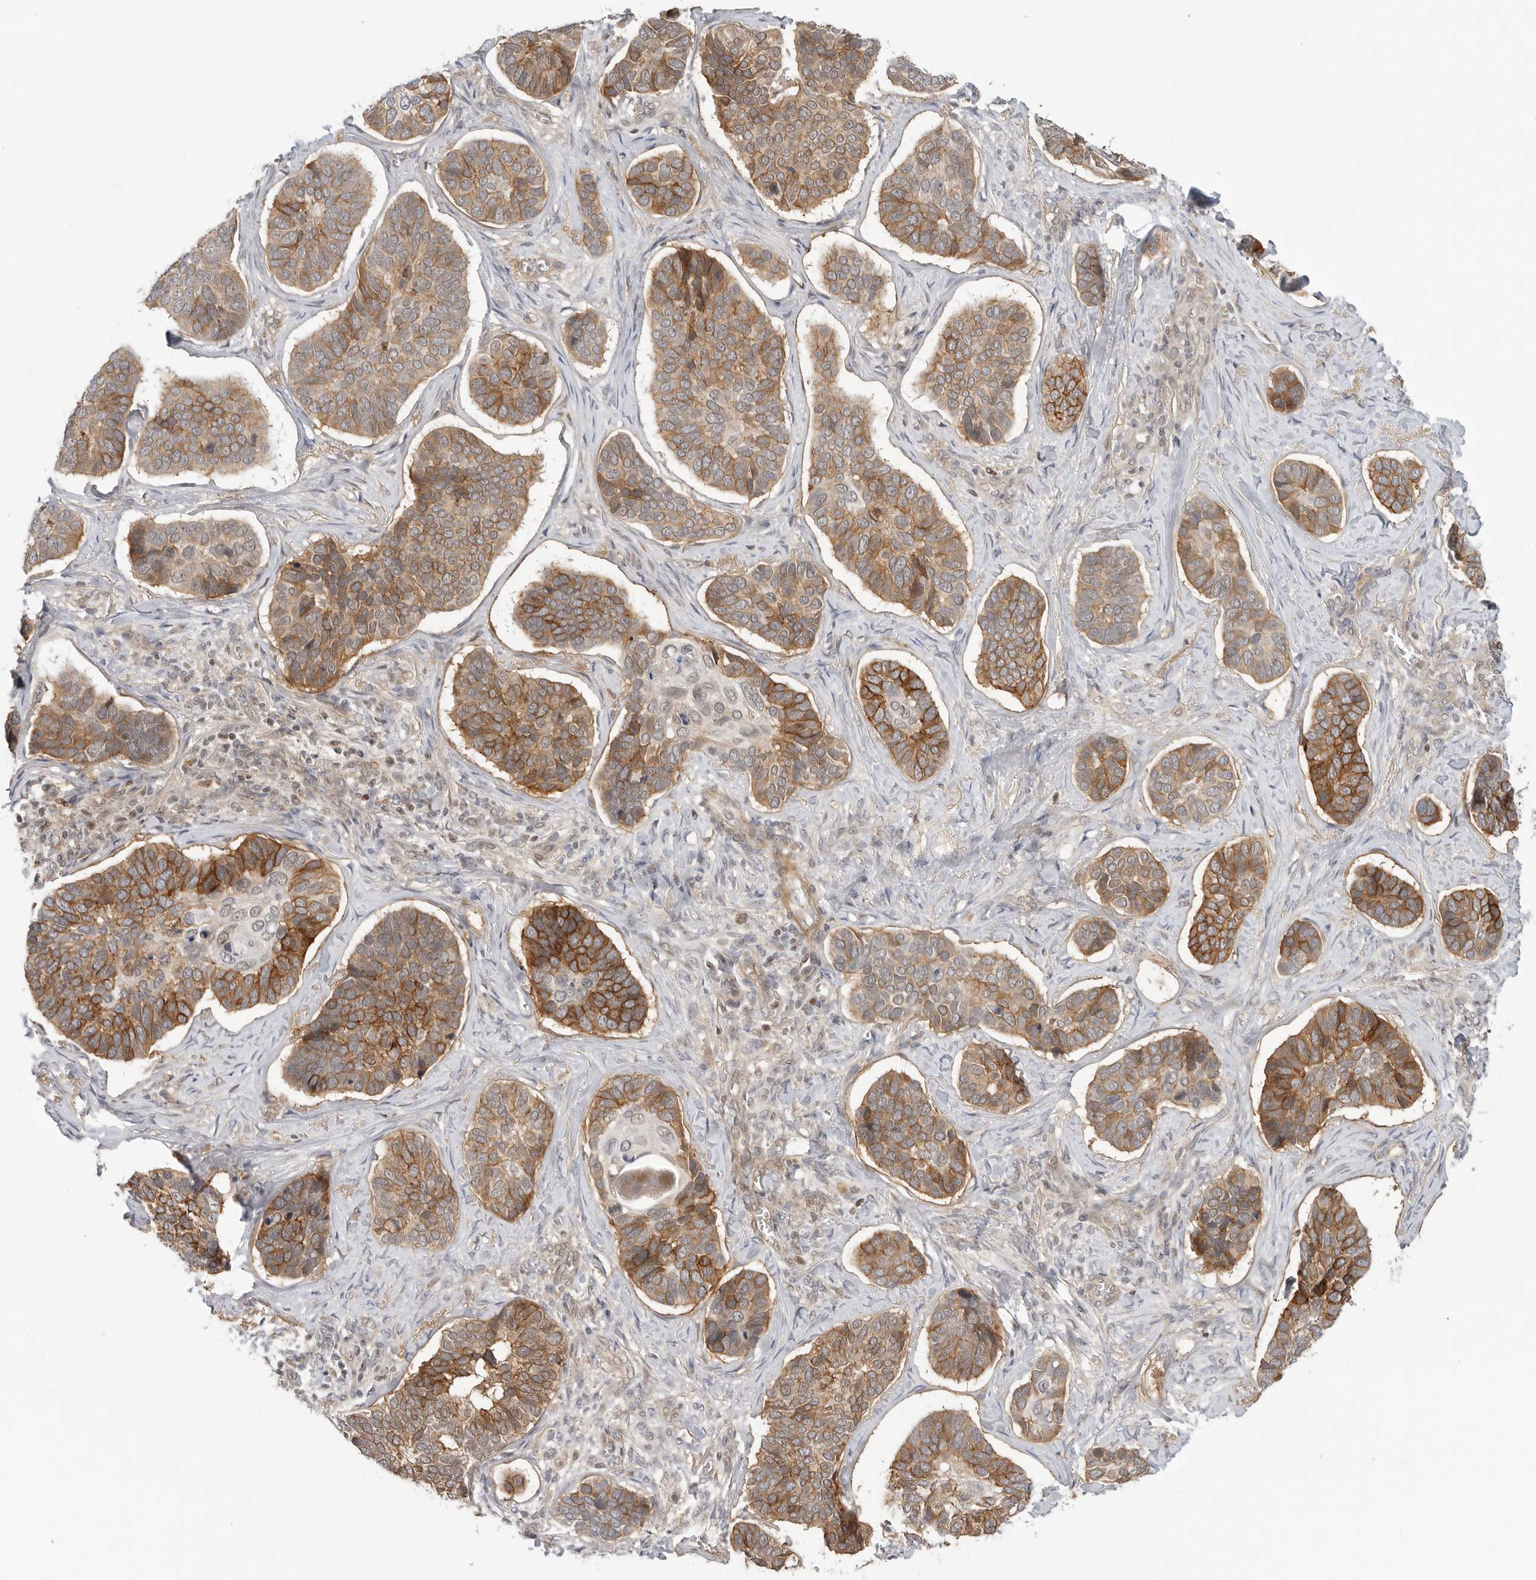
{"staining": {"intensity": "strong", "quantity": ">75%", "location": "cytoplasmic/membranous"}, "tissue": "skin cancer", "cell_type": "Tumor cells", "image_type": "cancer", "snomed": [{"axis": "morphology", "description": "Basal cell carcinoma"}, {"axis": "topography", "description": "Skin"}], "caption": "A high-resolution micrograph shows immunohistochemistry (IHC) staining of skin cancer, which displays strong cytoplasmic/membranous staining in approximately >75% of tumor cells.", "gene": "SUGCT", "patient": {"sex": "male", "age": 62}}